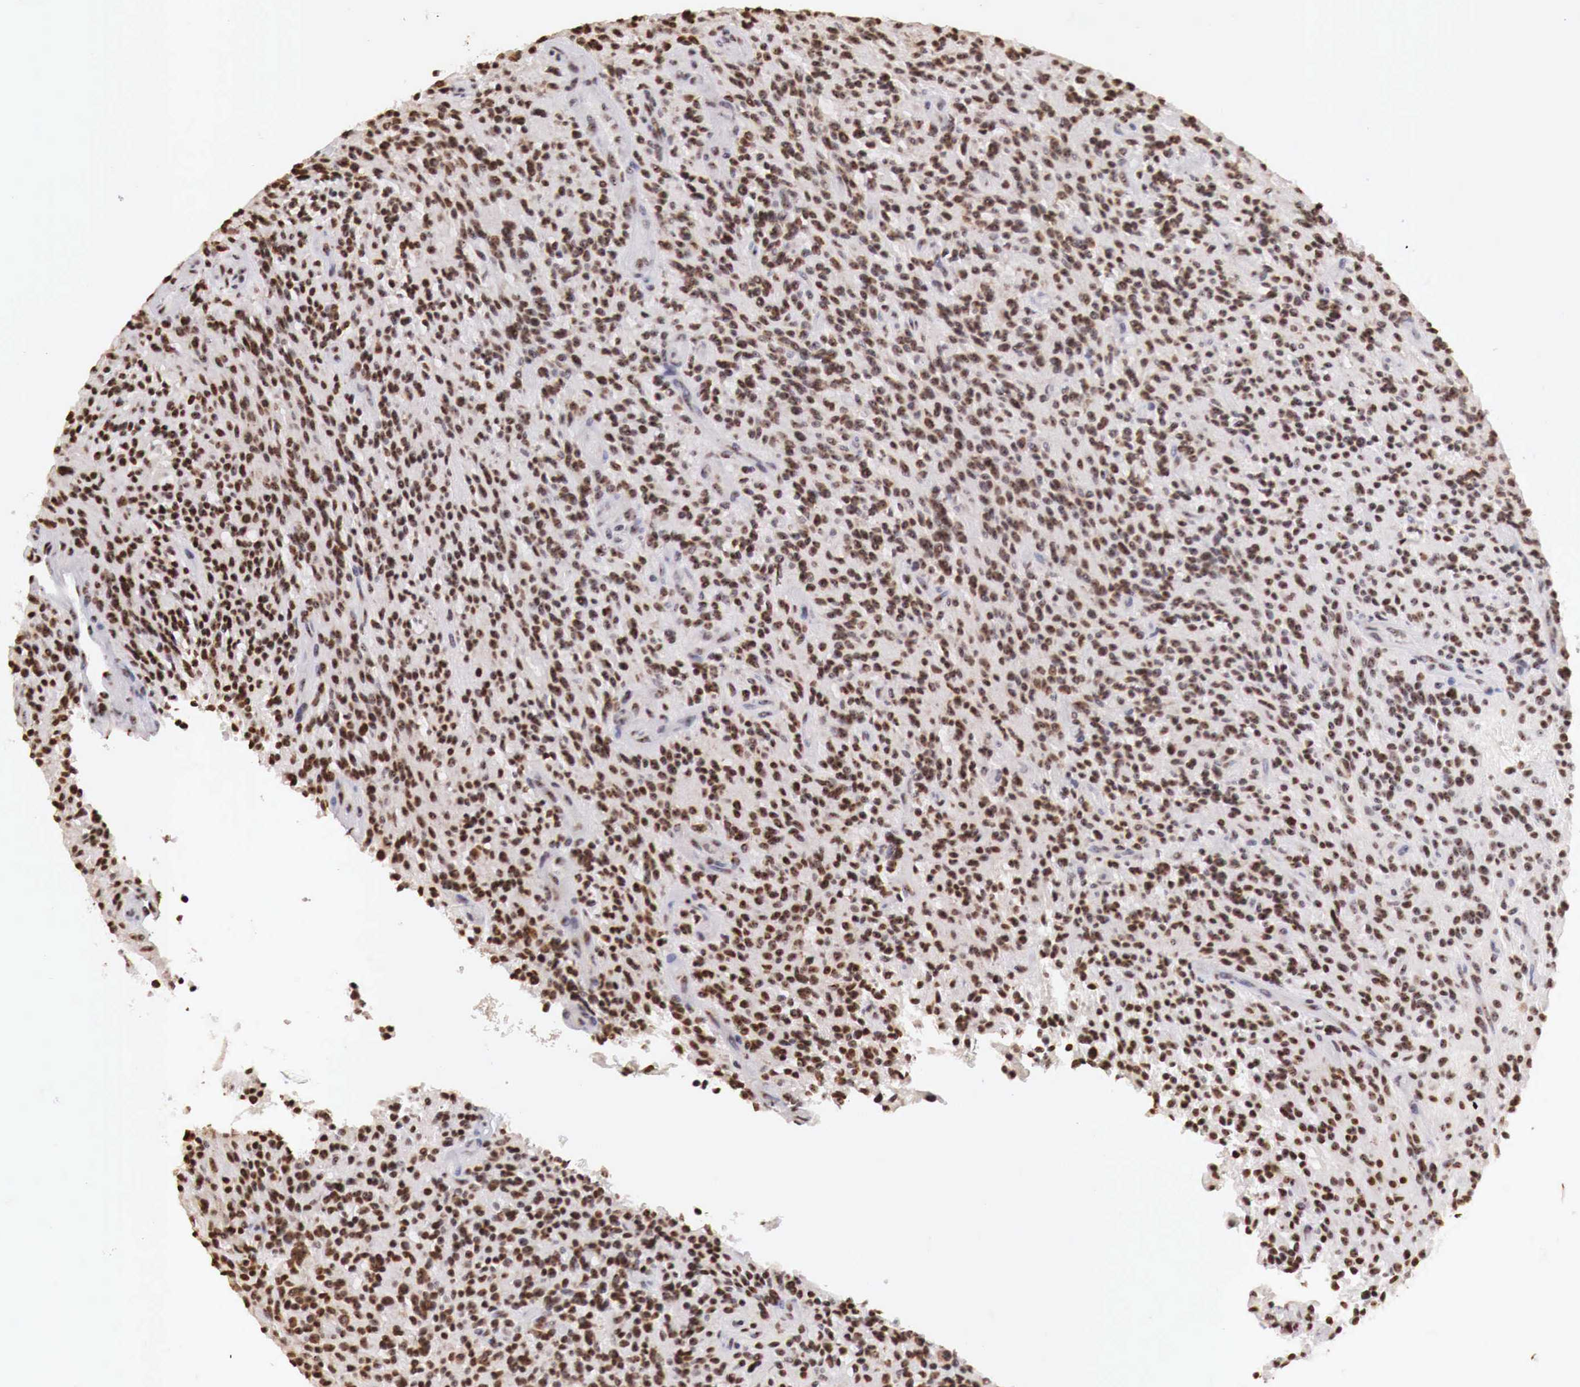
{"staining": {"intensity": "strong", "quantity": ">75%", "location": "nuclear"}, "tissue": "glioma", "cell_type": "Tumor cells", "image_type": "cancer", "snomed": [{"axis": "morphology", "description": "Glioma, malignant, High grade"}, {"axis": "topography", "description": "Brain"}], "caption": "Protein expression analysis of human malignant high-grade glioma reveals strong nuclear positivity in about >75% of tumor cells. (brown staining indicates protein expression, while blue staining denotes nuclei).", "gene": "DKC1", "patient": {"sex": "female", "age": 13}}